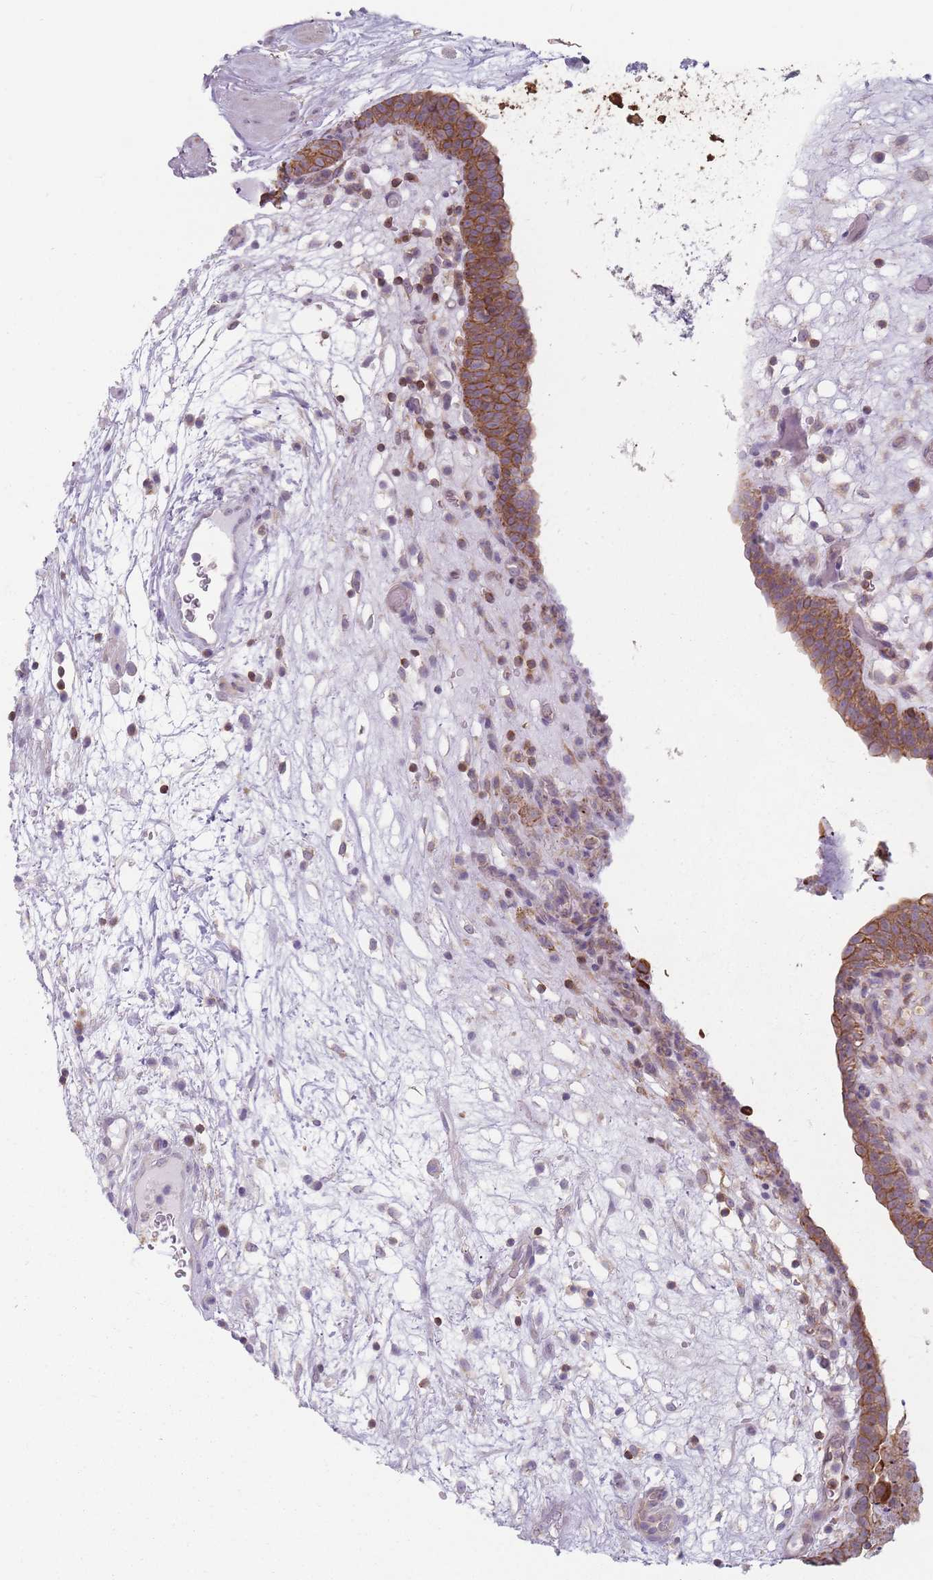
{"staining": {"intensity": "strong", "quantity": "25%-75%", "location": "cytoplasmic/membranous"}, "tissue": "urinary bladder", "cell_type": "Urothelial cells", "image_type": "normal", "snomed": [{"axis": "morphology", "description": "Normal tissue, NOS"}, {"axis": "topography", "description": "Urinary bladder"}], "caption": "DAB immunohistochemical staining of benign urinary bladder reveals strong cytoplasmic/membranous protein positivity in about 25%-75% of urothelial cells.", "gene": "HSBP1L1", "patient": {"sex": "male", "age": 71}}